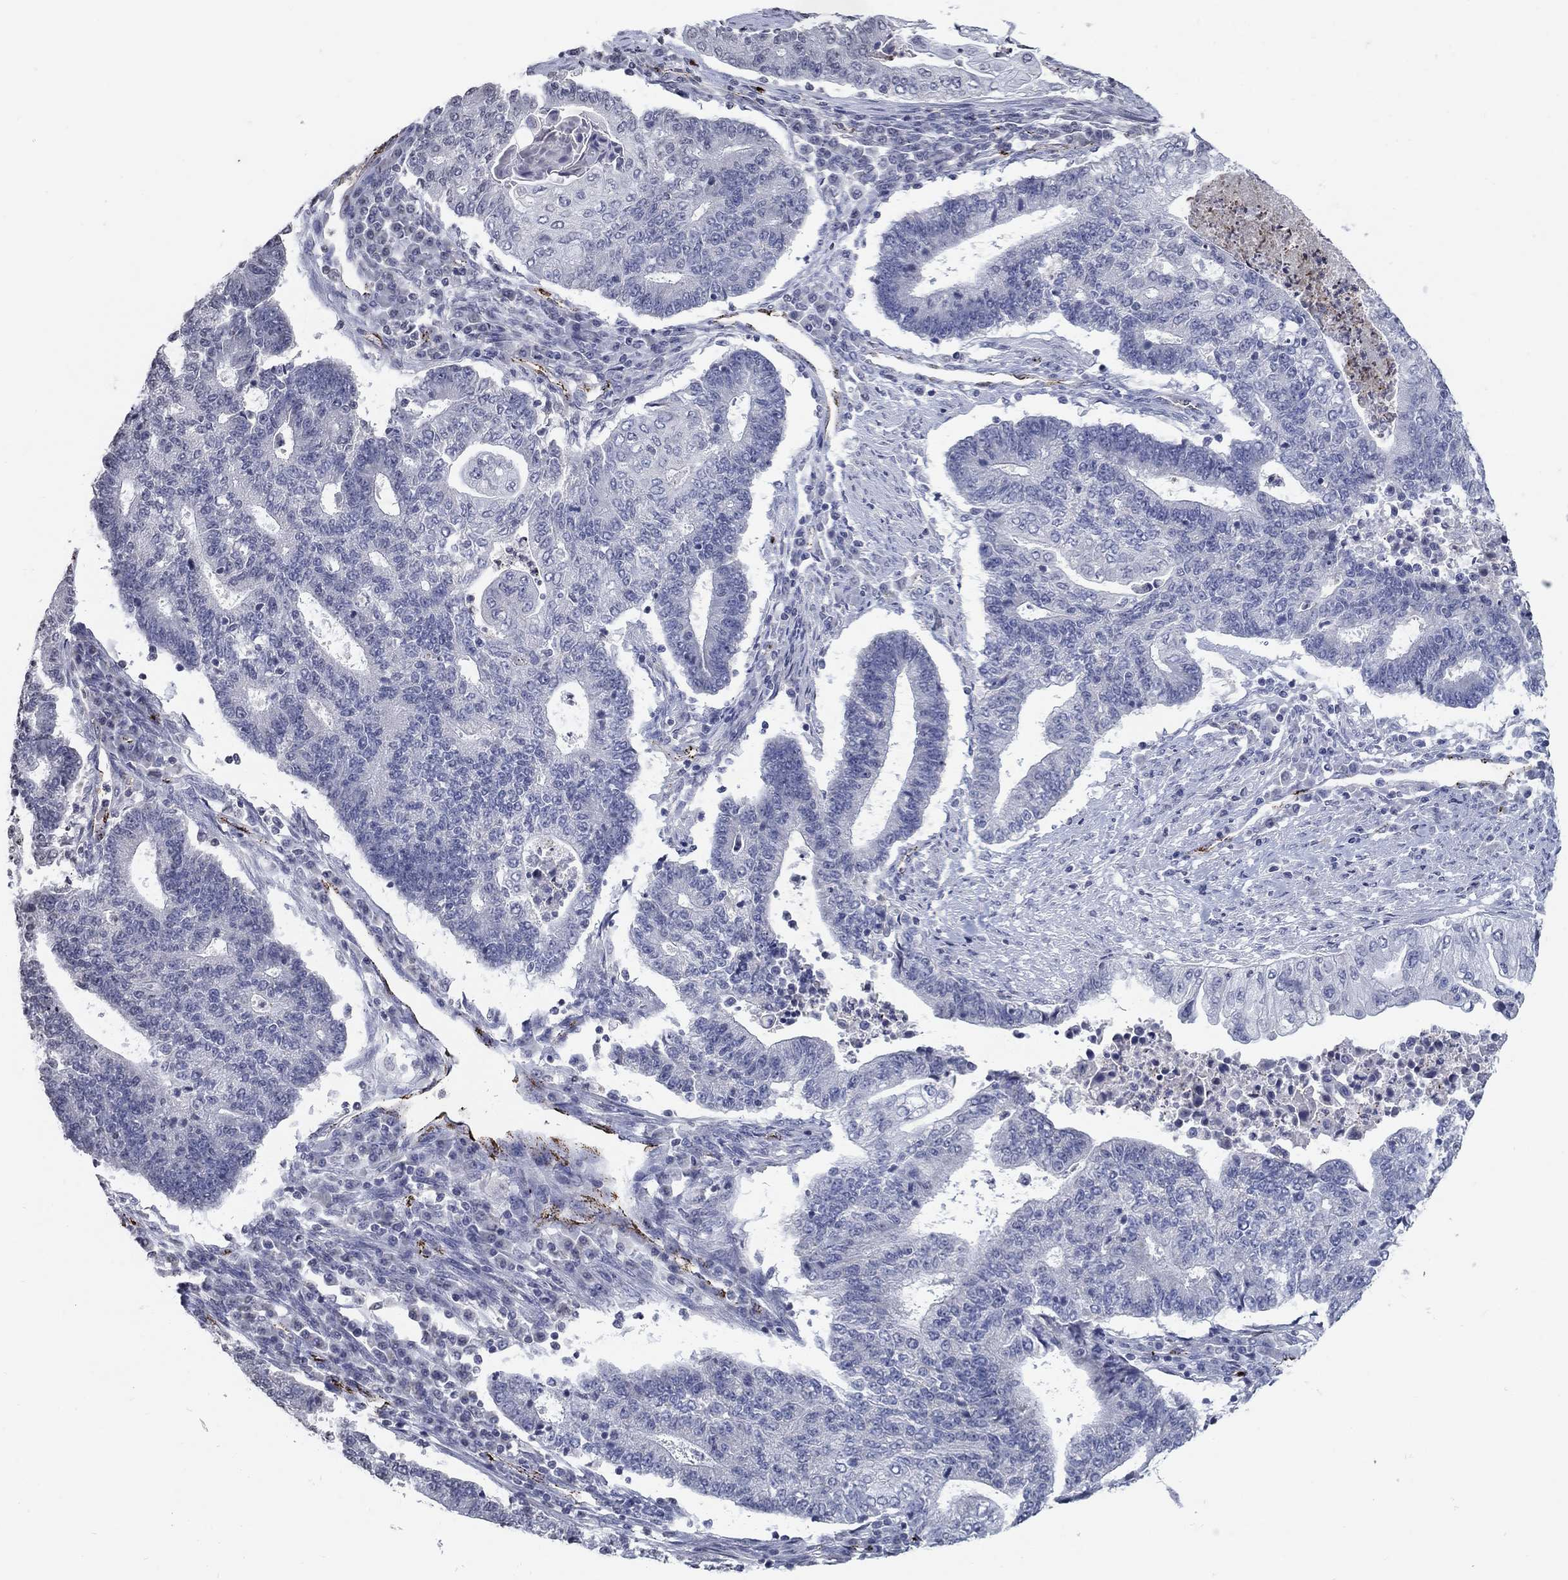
{"staining": {"intensity": "negative", "quantity": "none", "location": "none"}, "tissue": "endometrial cancer", "cell_type": "Tumor cells", "image_type": "cancer", "snomed": [{"axis": "morphology", "description": "Adenocarcinoma, NOS"}, {"axis": "topography", "description": "Uterus"}, {"axis": "topography", "description": "Endometrium"}], "caption": "The image exhibits no staining of tumor cells in endometrial cancer.", "gene": "TINAG", "patient": {"sex": "female", "age": 54}}